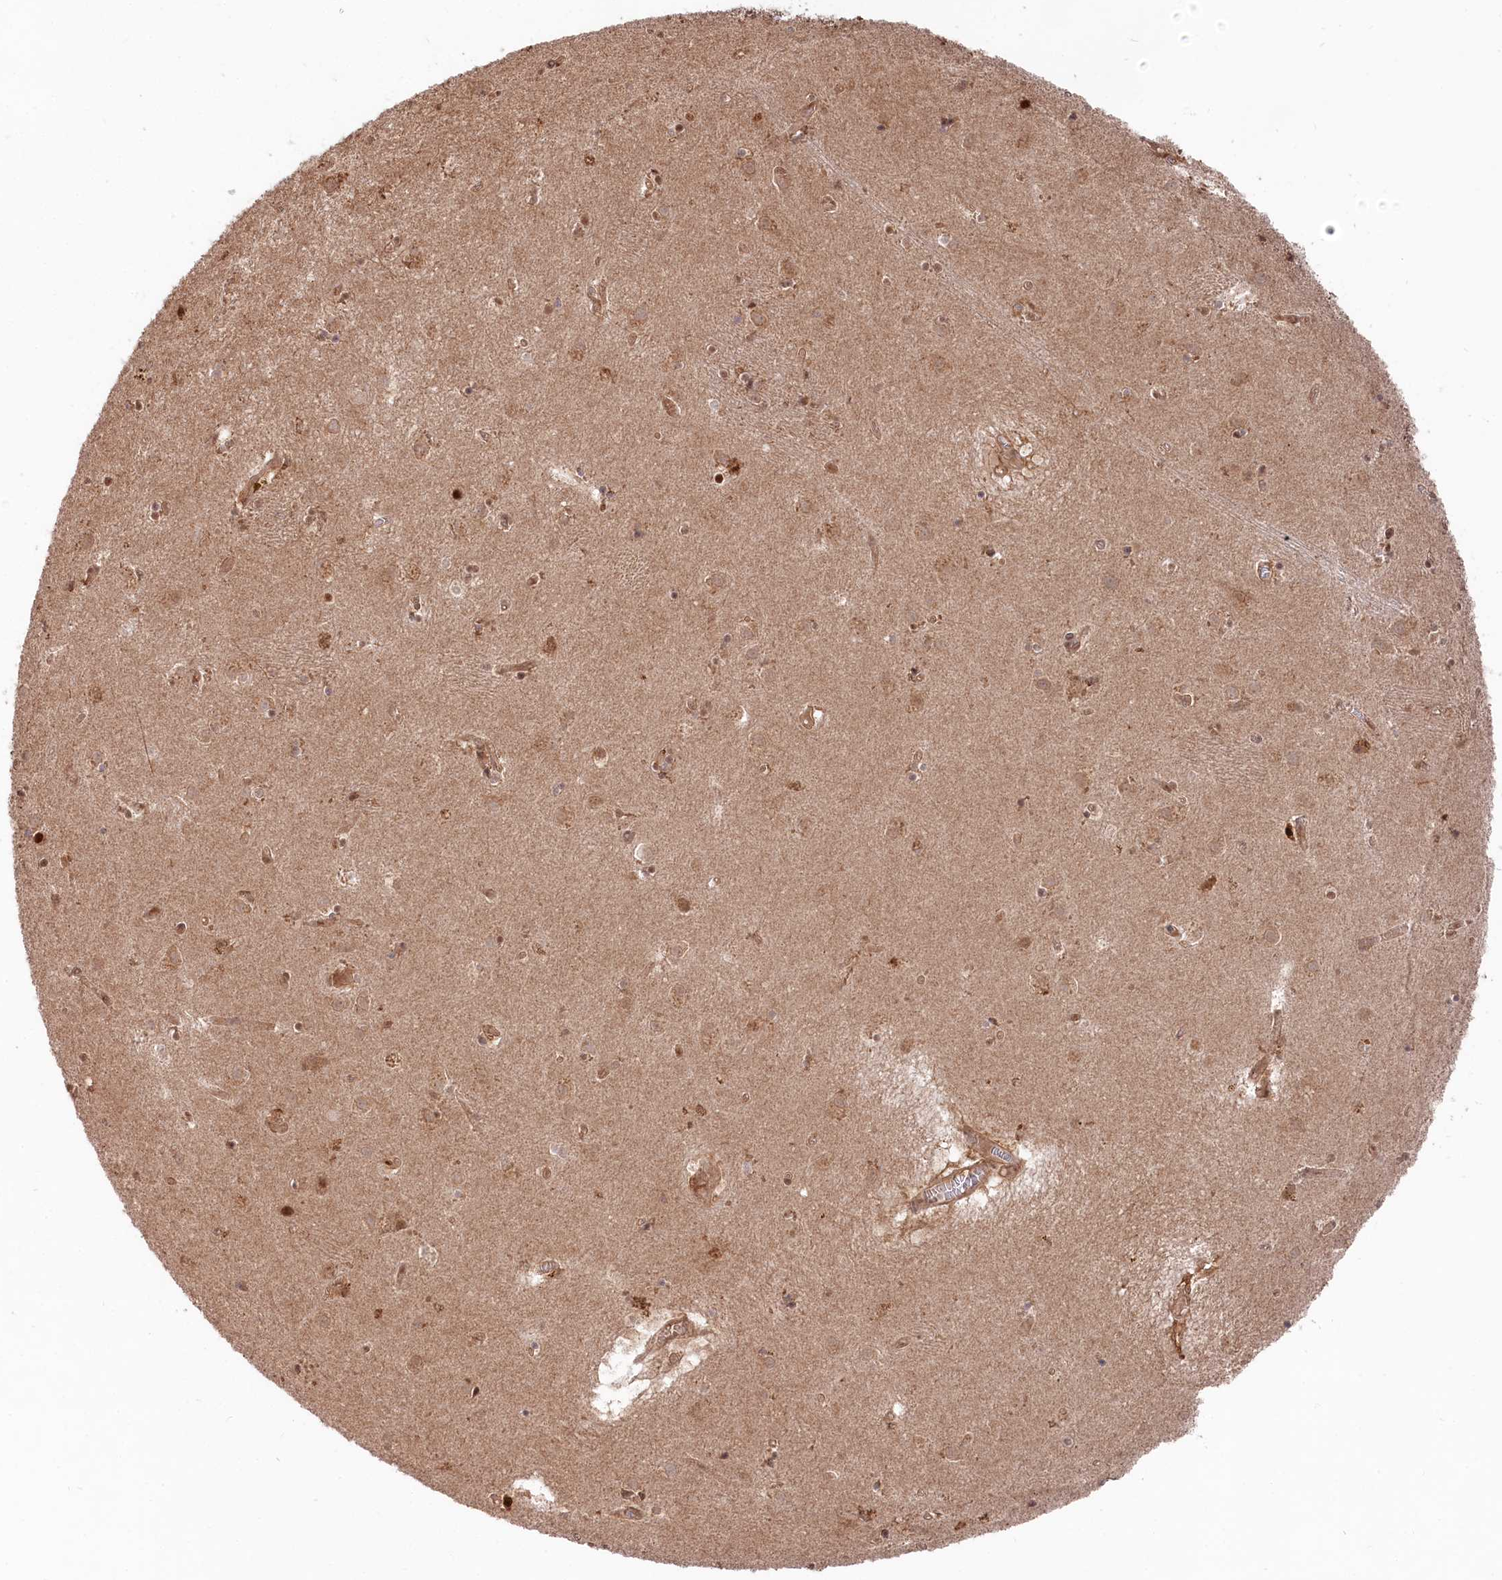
{"staining": {"intensity": "moderate", "quantity": ">75%", "location": "cytoplasmic/membranous,nuclear"}, "tissue": "caudate", "cell_type": "Glial cells", "image_type": "normal", "snomed": [{"axis": "morphology", "description": "Normal tissue, NOS"}, {"axis": "topography", "description": "Lateral ventricle wall"}], "caption": "An IHC histopathology image of normal tissue is shown. Protein staining in brown shows moderate cytoplasmic/membranous,nuclear positivity in caudate within glial cells. (Brightfield microscopy of DAB IHC at high magnification).", "gene": "PSMA1", "patient": {"sex": "male", "age": 70}}